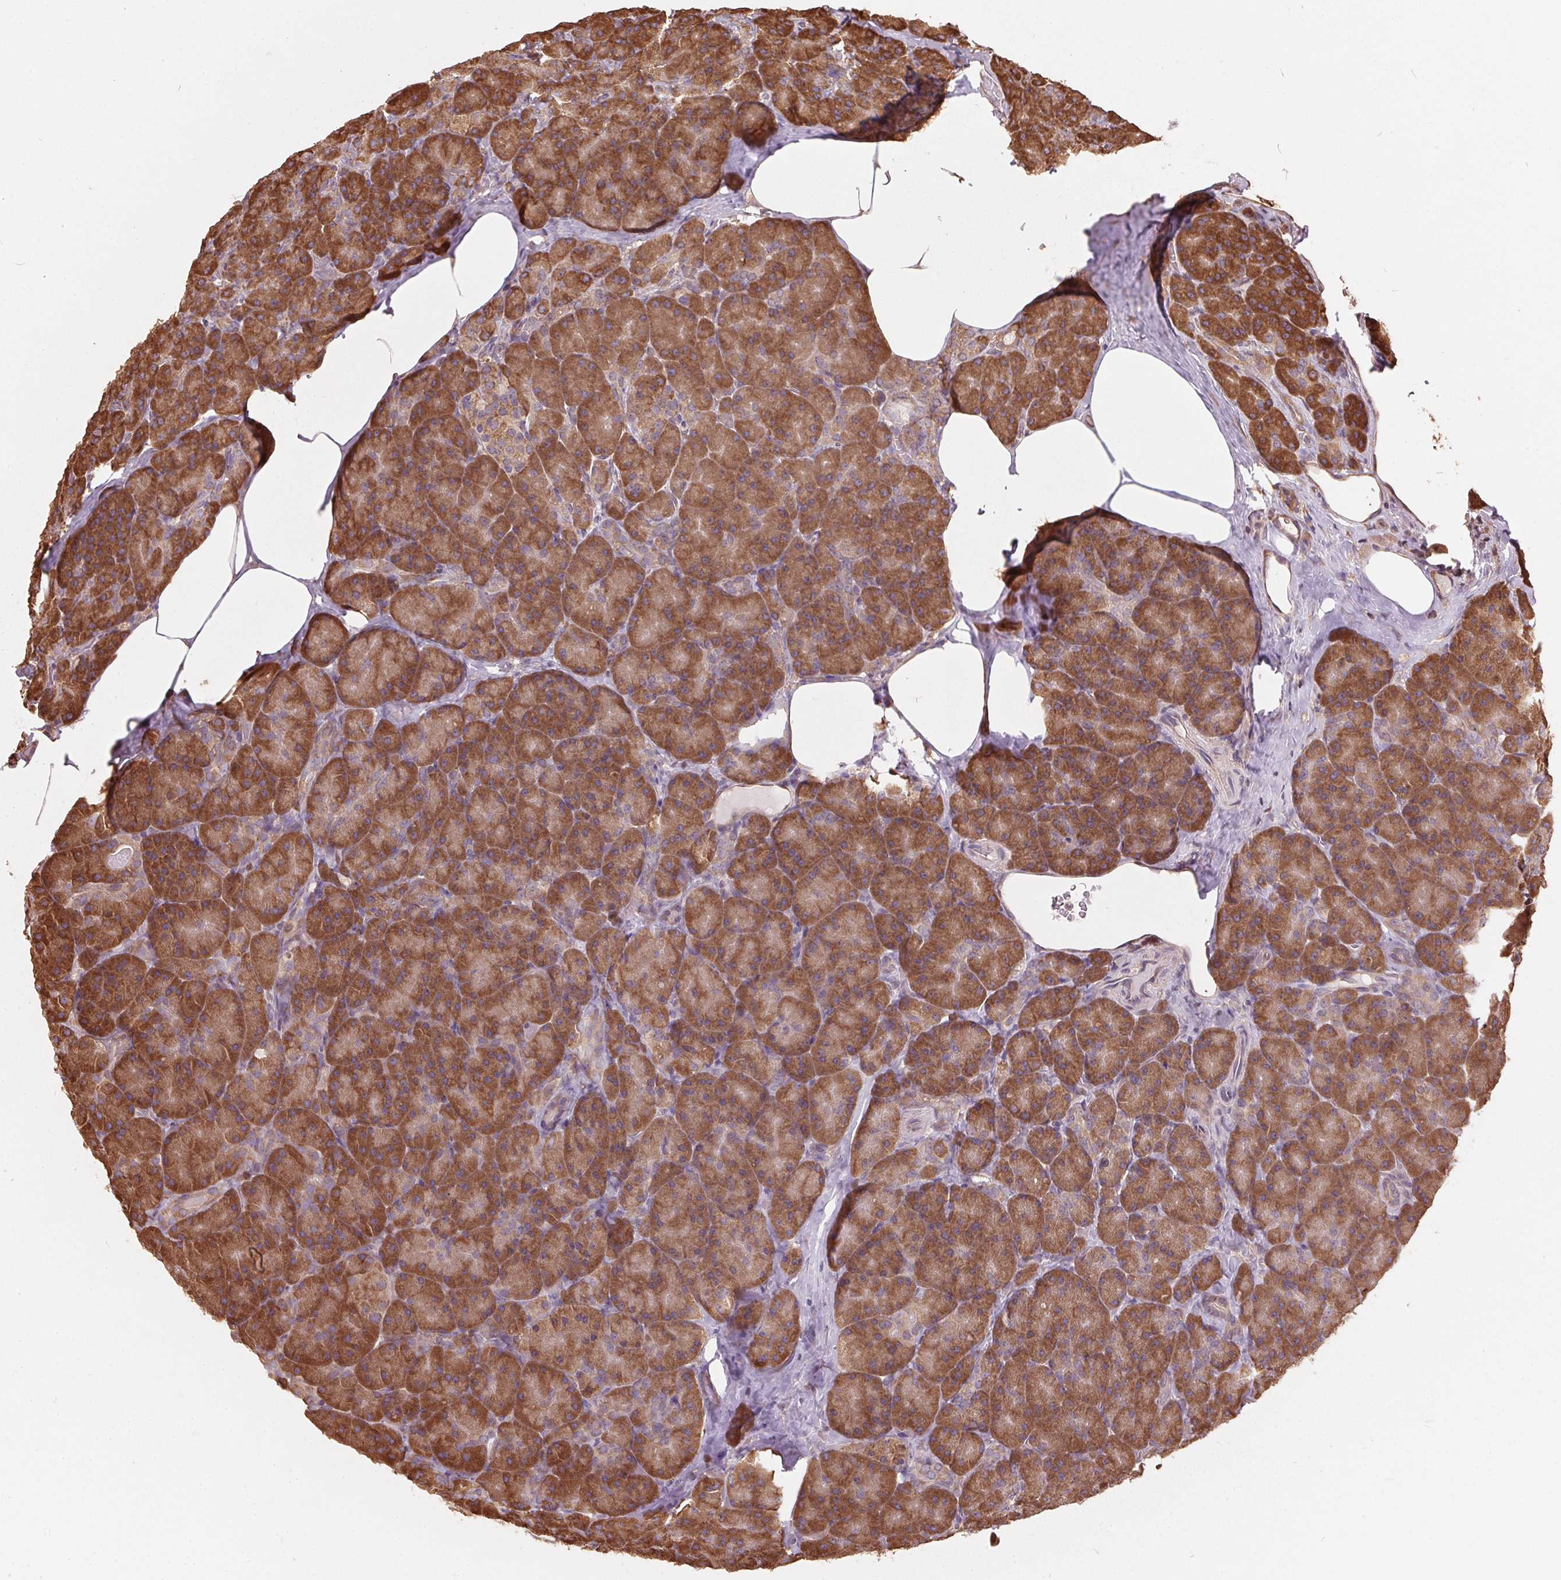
{"staining": {"intensity": "strong", "quantity": ">75%", "location": "cytoplasmic/membranous"}, "tissue": "pancreas", "cell_type": "Exocrine glandular cells", "image_type": "normal", "snomed": [{"axis": "morphology", "description": "Normal tissue, NOS"}, {"axis": "topography", "description": "Pancreas"}], "caption": "Pancreas stained with DAB (3,3'-diaminobenzidine) immunohistochemistry demonstrates high levels of strong cytoplasmic/membranous staining in about >75% of exocrine glandular cells. Nuclei are stained in blue.", "gene": "EIF2S1", "patient": {"sex": "male", "age": 57}}